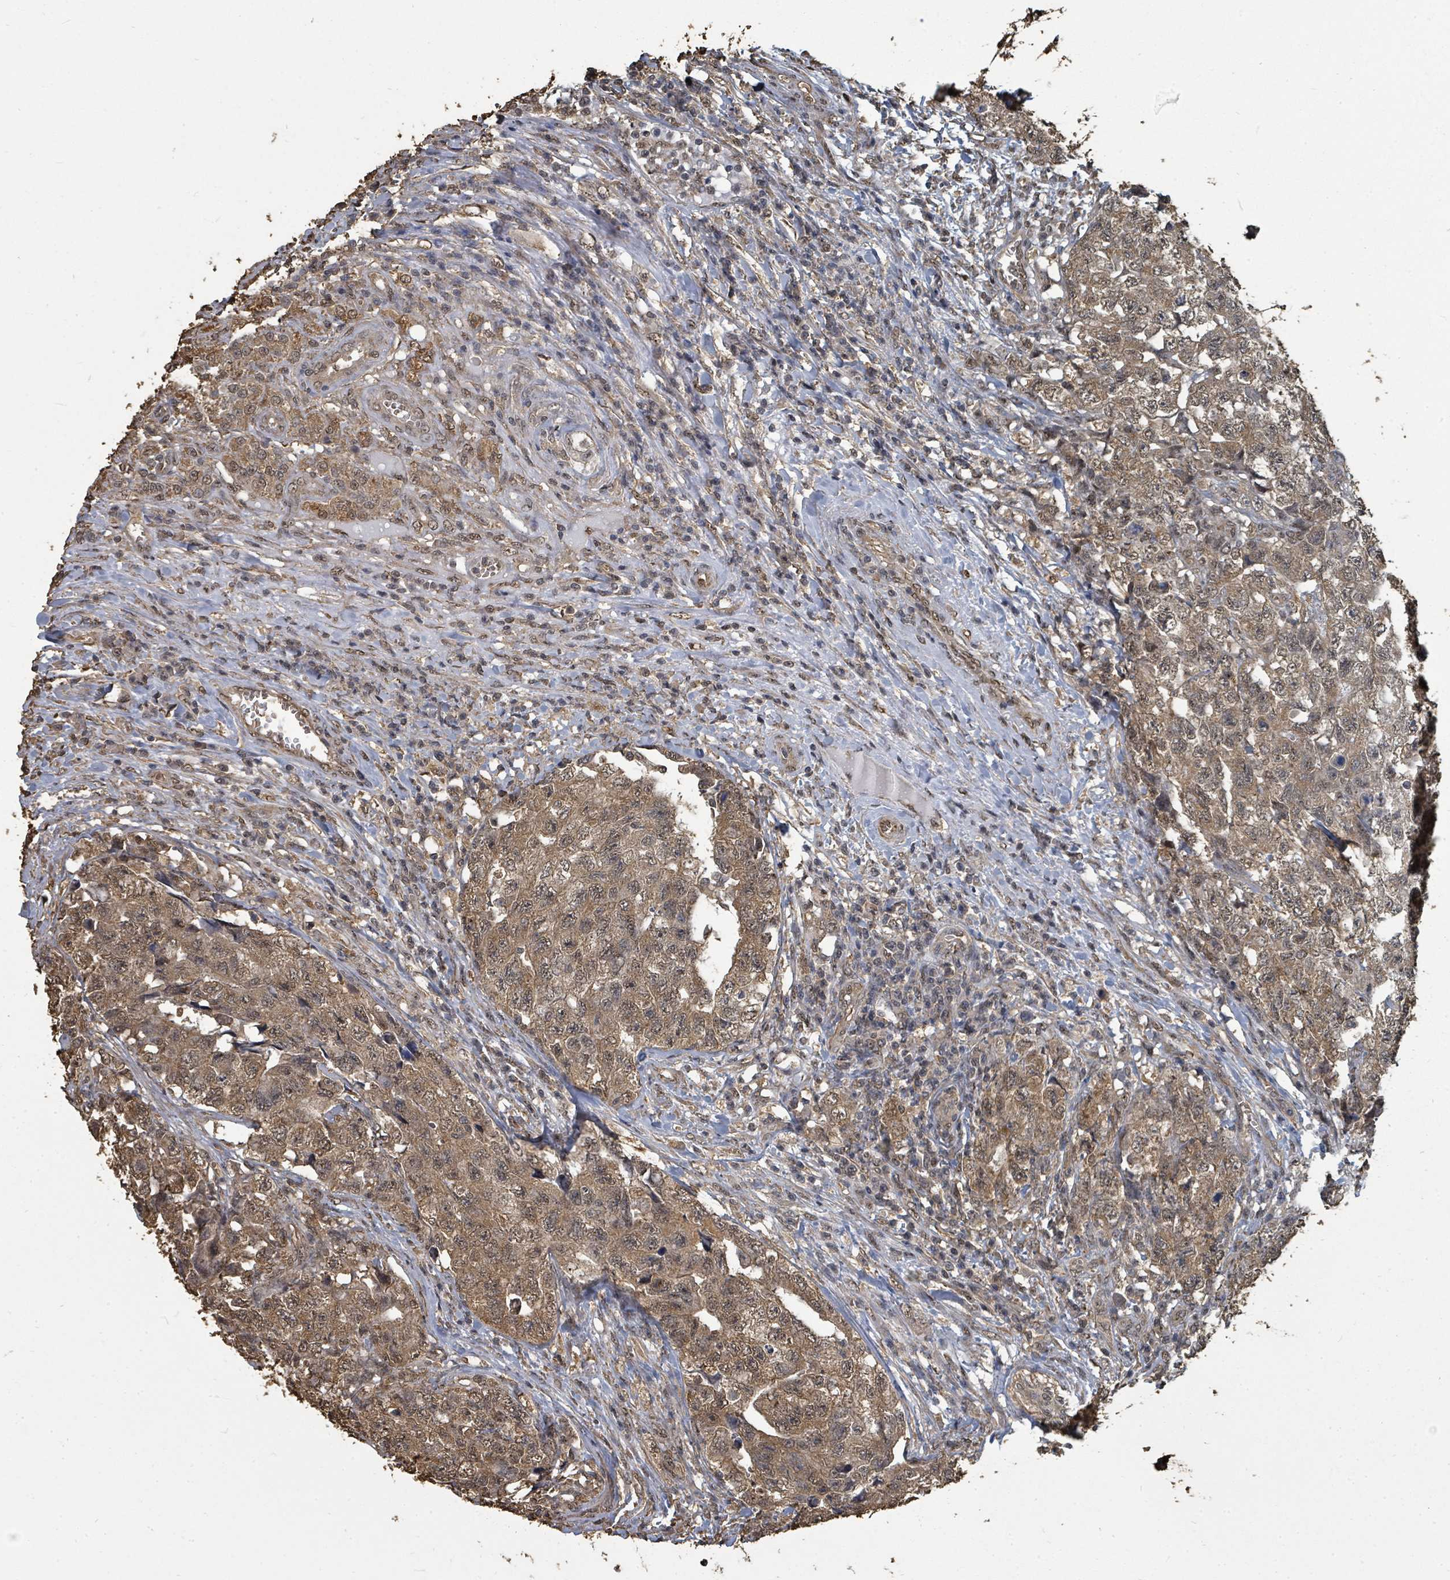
{"staining": {"intensity": "moderate", "quantity": ">75%", "location": "cytoplasmic/membranous,nuclear"}, "tissue": "testis cancer", "cell_type": "Tumor cells", "image_type": "cancer", "snomed": [{"axis": "morphology", "description": "Carcinoma, Embryonal, NOS"}, {"axis": "topography", "description": "Testis"}], "caption": "Moderate cytoplasmic/membranous and nuclear expression is present in about >75% of tumor cells in testis cancer (embryonal carcinoma). (Stains: DAB (3,3'-diaminobenzidine) in brown, nuclei in blue, Microscopy: brightfield microscopy at high magnification).", "gene": "C6orf52", "patient": {"sex": "male", "age": 31}}